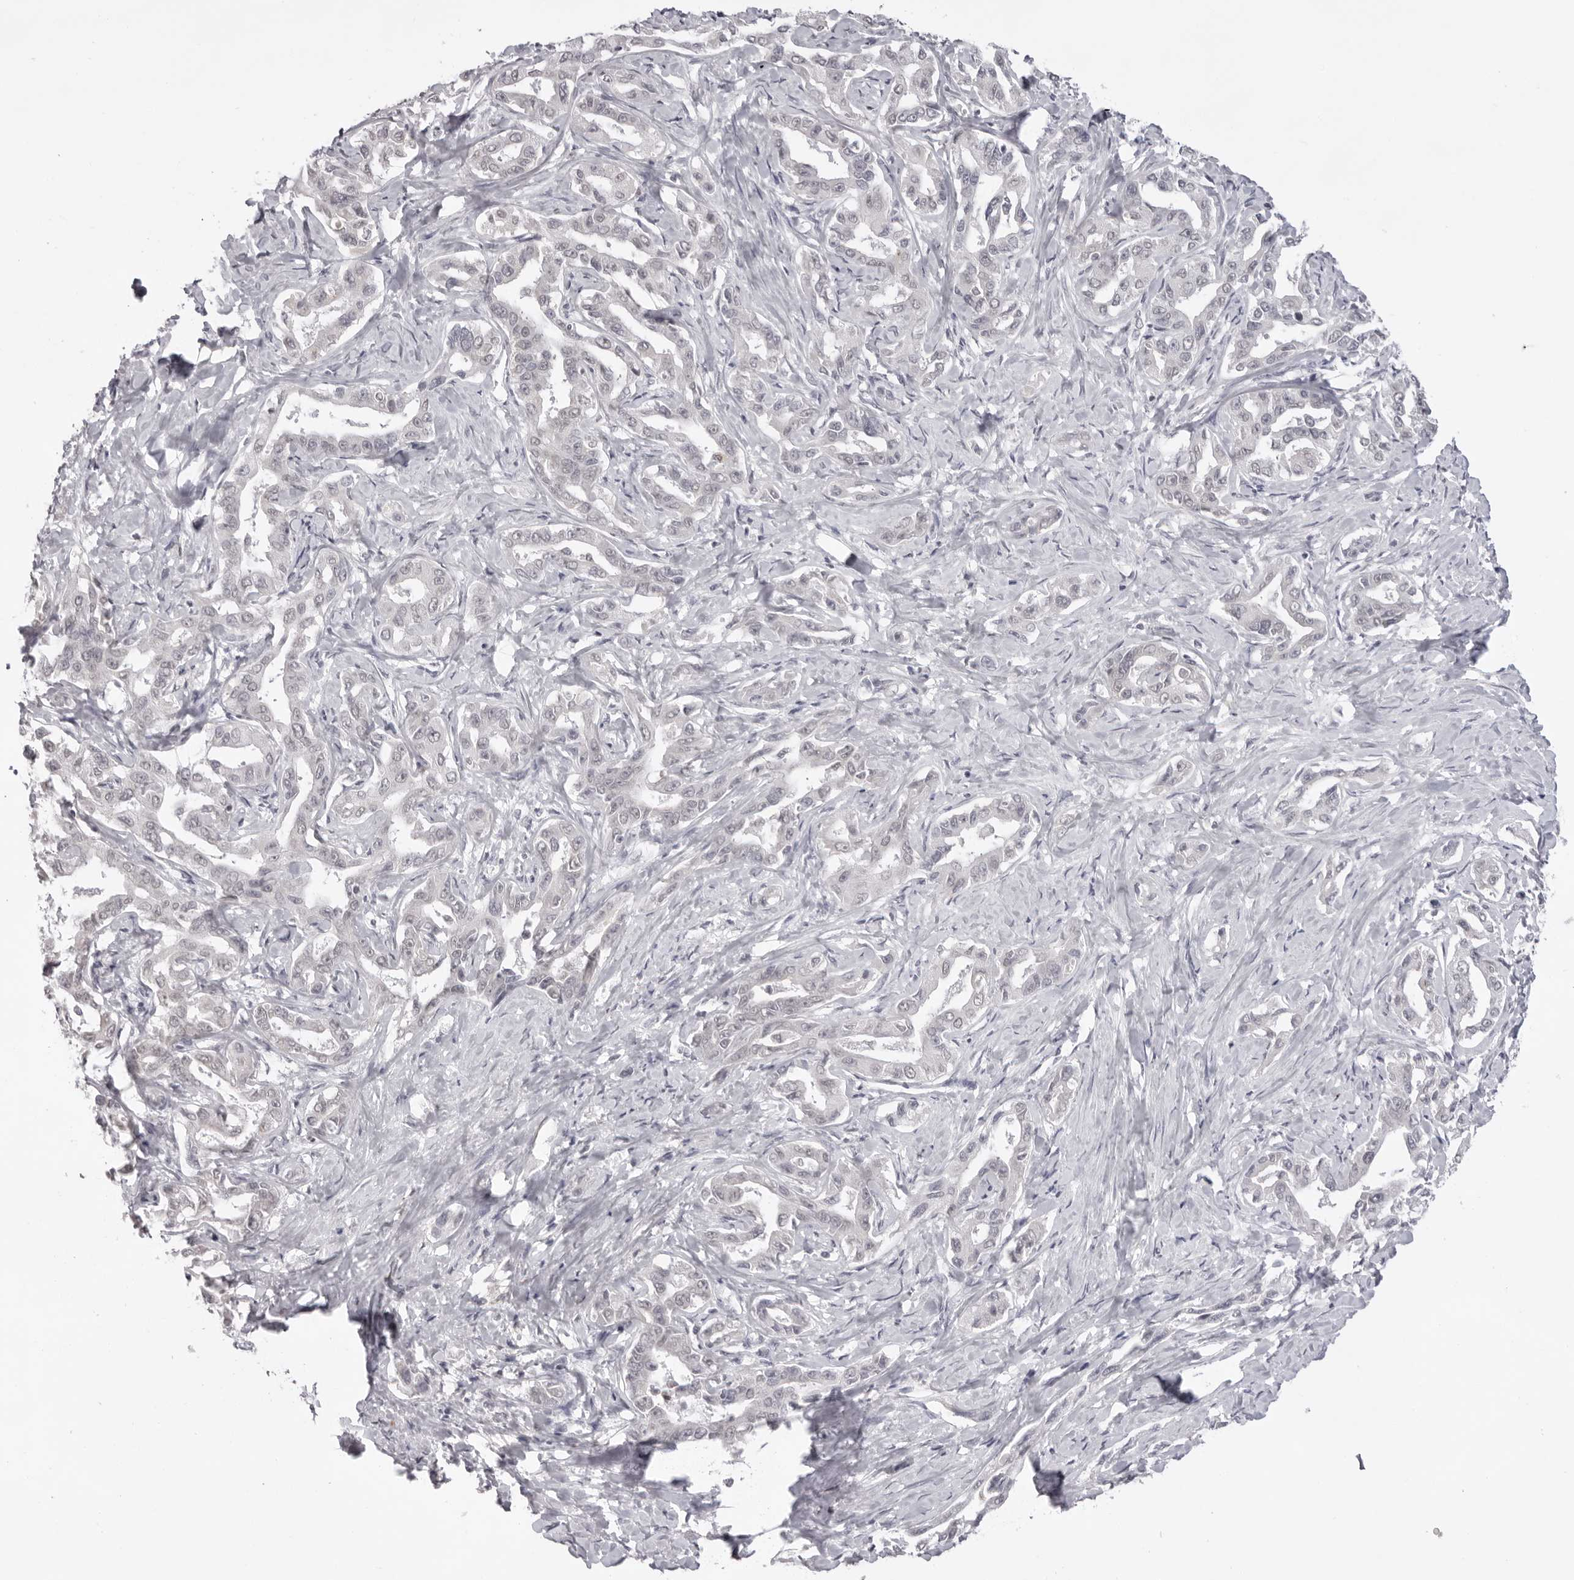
{"staining": {"intensity": "weak", "quantity": "<25%", "location": "nuclear"}, "tissue": "liver cancer", "cell_type": "Tumor cells", "image_type": "cancer", "snomed": [{"axis": "morphology", "description": "Cholangiocarcinoma"}, {"axis": "topography", "description": "Liver"}], "caption": "Immunohistochemistry histopathology image of human liver cholangiocarcinoma stained for a protein (brown), which reveals no positivity in tumor cells. (Immunohistochemistry, brightfield microscopy, high magnification).", "gene": "NTM", "patient": {"sex": "male", "age": 59}}